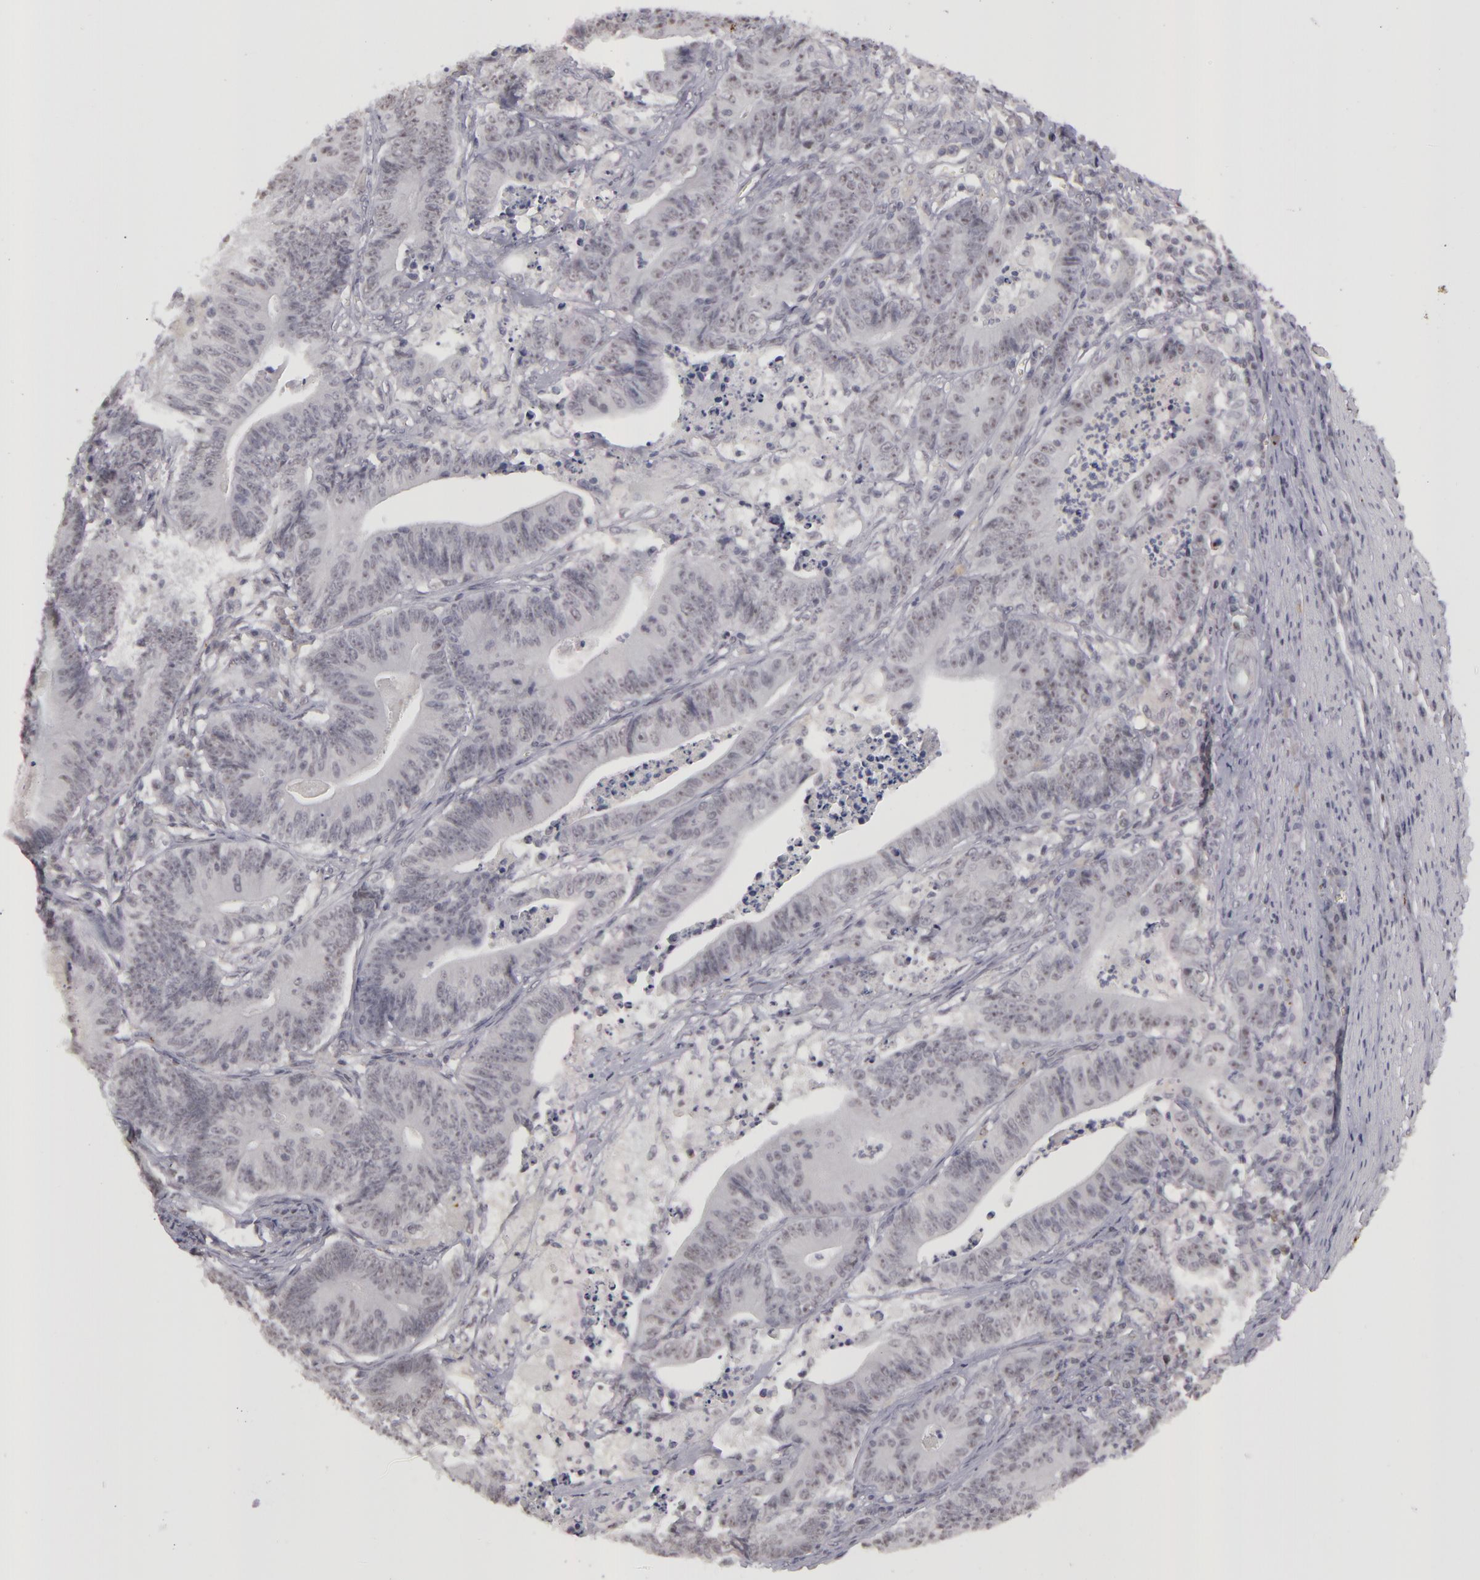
{"staining": {"intensity": "negative", "quantity": "none", "location": "none"}, "tissue": "stomach cancer", "cell_type": "Tumor cells", "image_type": "cancer", "snomed": [{"axis": "morphology", "description": "Adenocarcinoma, NOS"}, {"axis": "topography", "description": "Stomach, lower"}], "caption": "Tumor cells are negative for brown protein staining in stomach adenocarcinoma.", "gene": "RRP7A", "patient": {"sex": "female", "age": 86}}